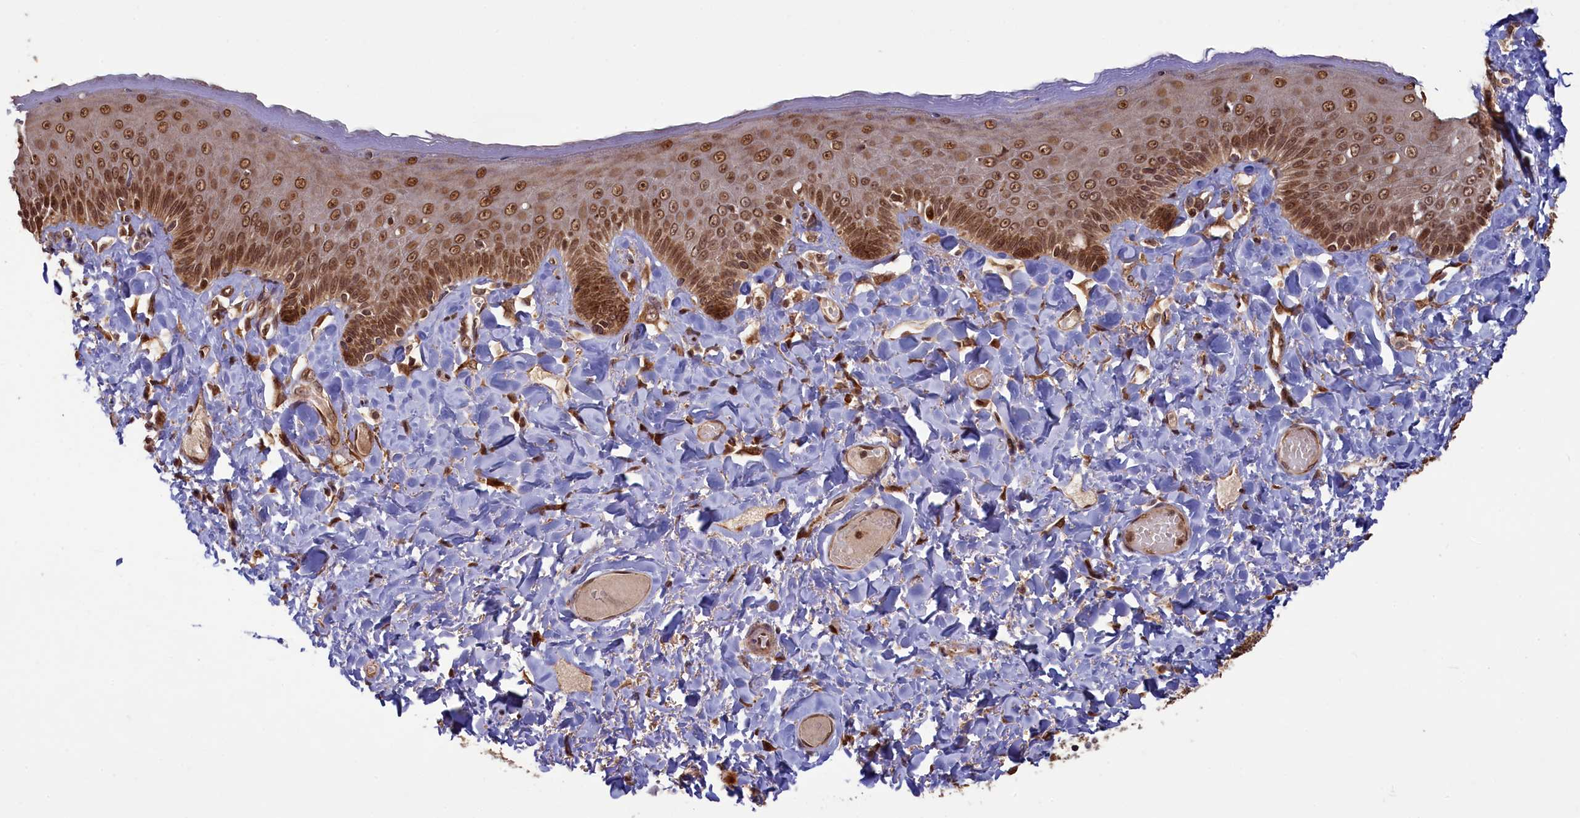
{"staining": {"intensity": "strong", "quantity": ">75%", "location": "cytoplasmic/membranous,nuclear"}, "tissue": "skin", "cell_type": "Epidermal cells", "image_type": "normal", "snomed": [{"axis": "morphology", "description": "Normal tissue, NOS"}, {"axis": "topography", "description": "Anal"}], "caption": "A histopathology image of human skin stained for a protein displays strong cytoplasmic/membranous,nuclear brown staining in epidermal cells. (Brightfield microscopy of DAB IHC at high magnification).", "gene": "NAE1", "patient": {"sex": "male", "age": 69}}